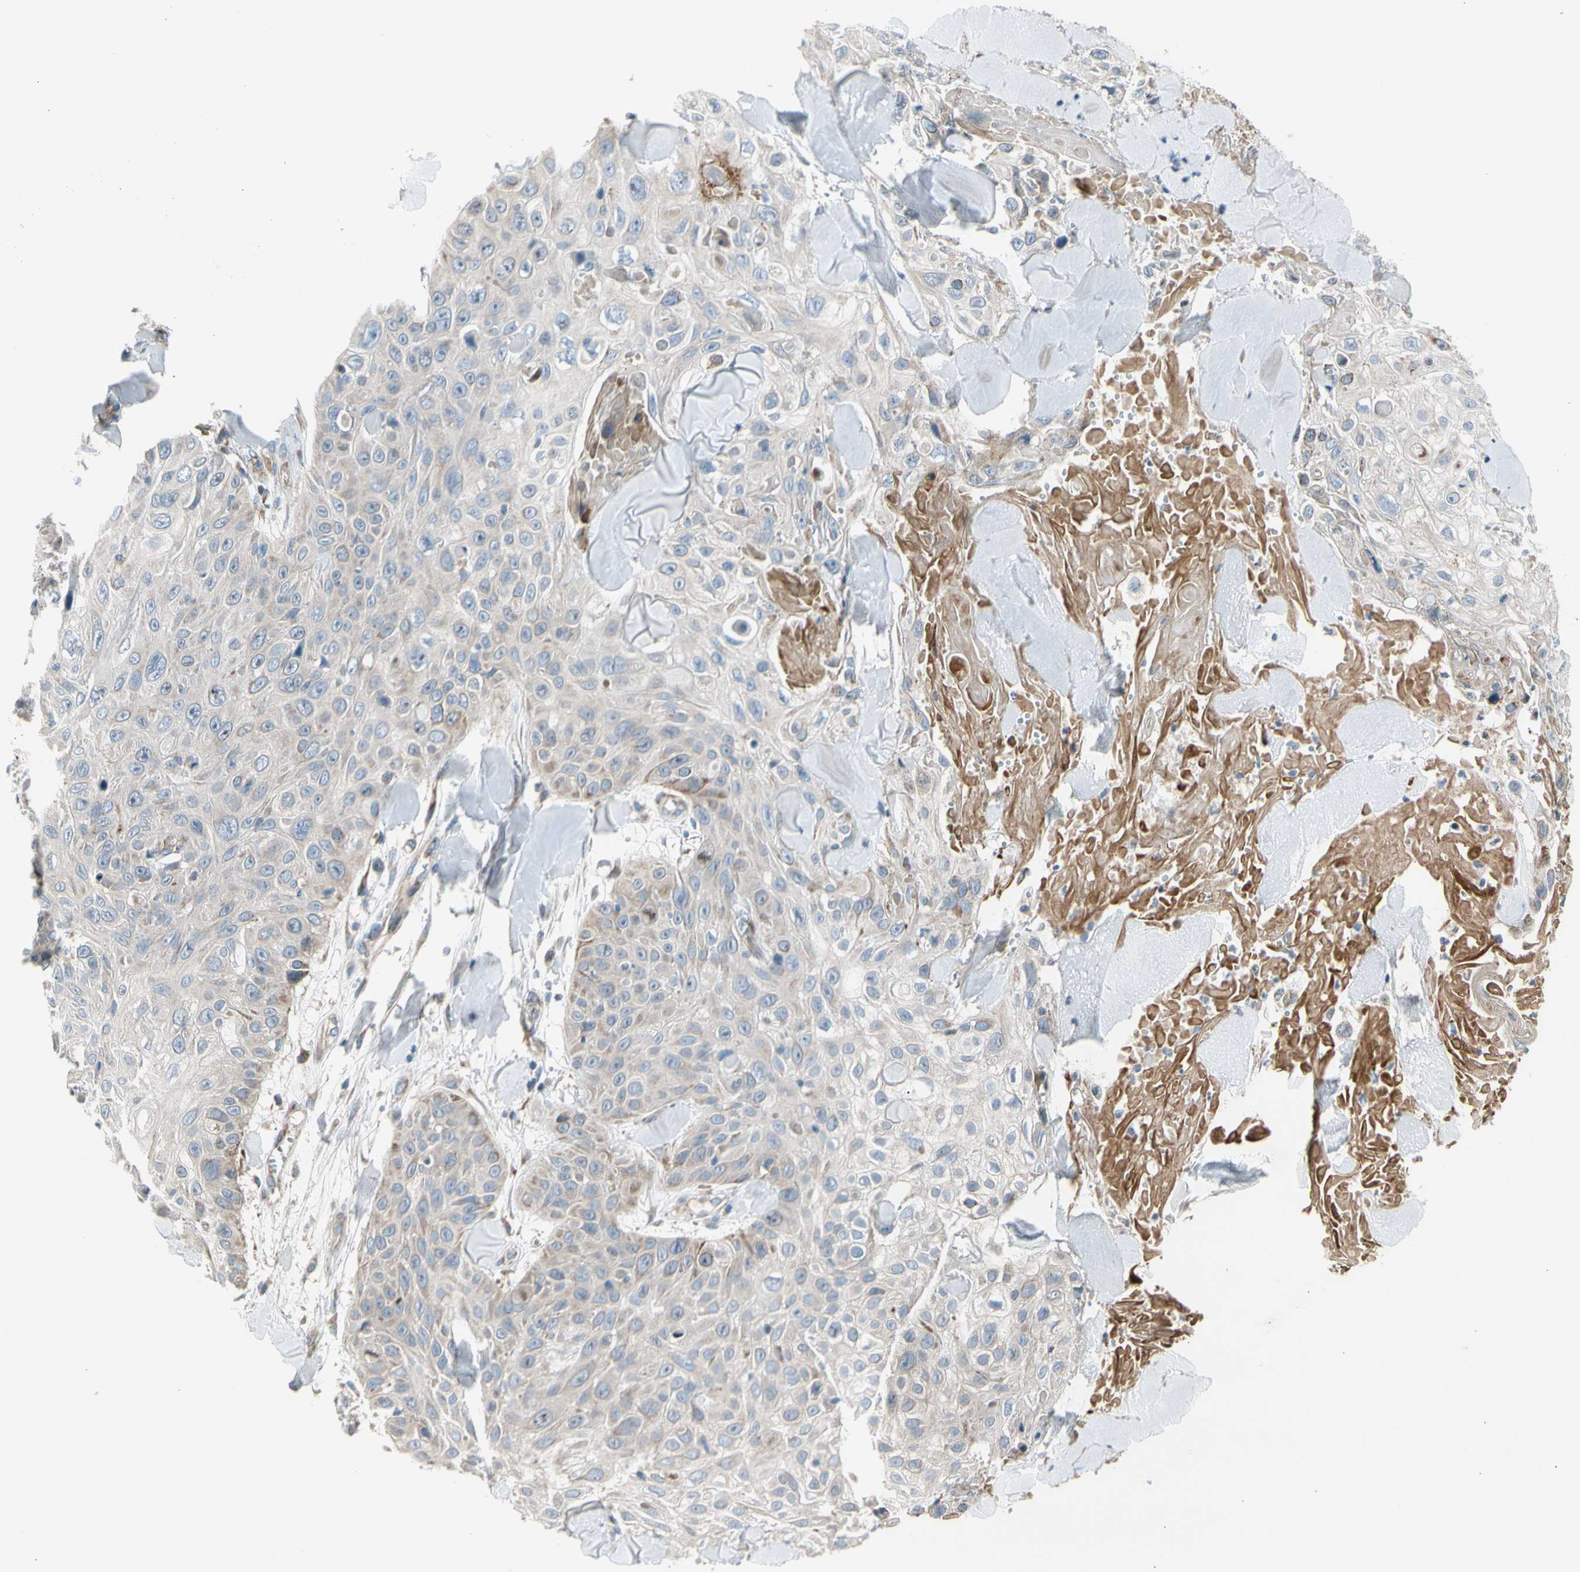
{"staining": {"intensity": "negative", "quantity": "none", "location": "none"}, "tissue": "skin cancer", "cell_type": "Tumor cells", "image_type": "cancer", "snomed": [{"axis": "morphology", "description": "Squamous cell carcinoma, NOS"}, {"axis": "topography", "description": "Skin"}], "caption": "Skin cancer was stained to show a protein in brown. There is no significant staining in tumor cells.", "gene": "NPHP3", "patient": {"sex": "male", "age": 86}}